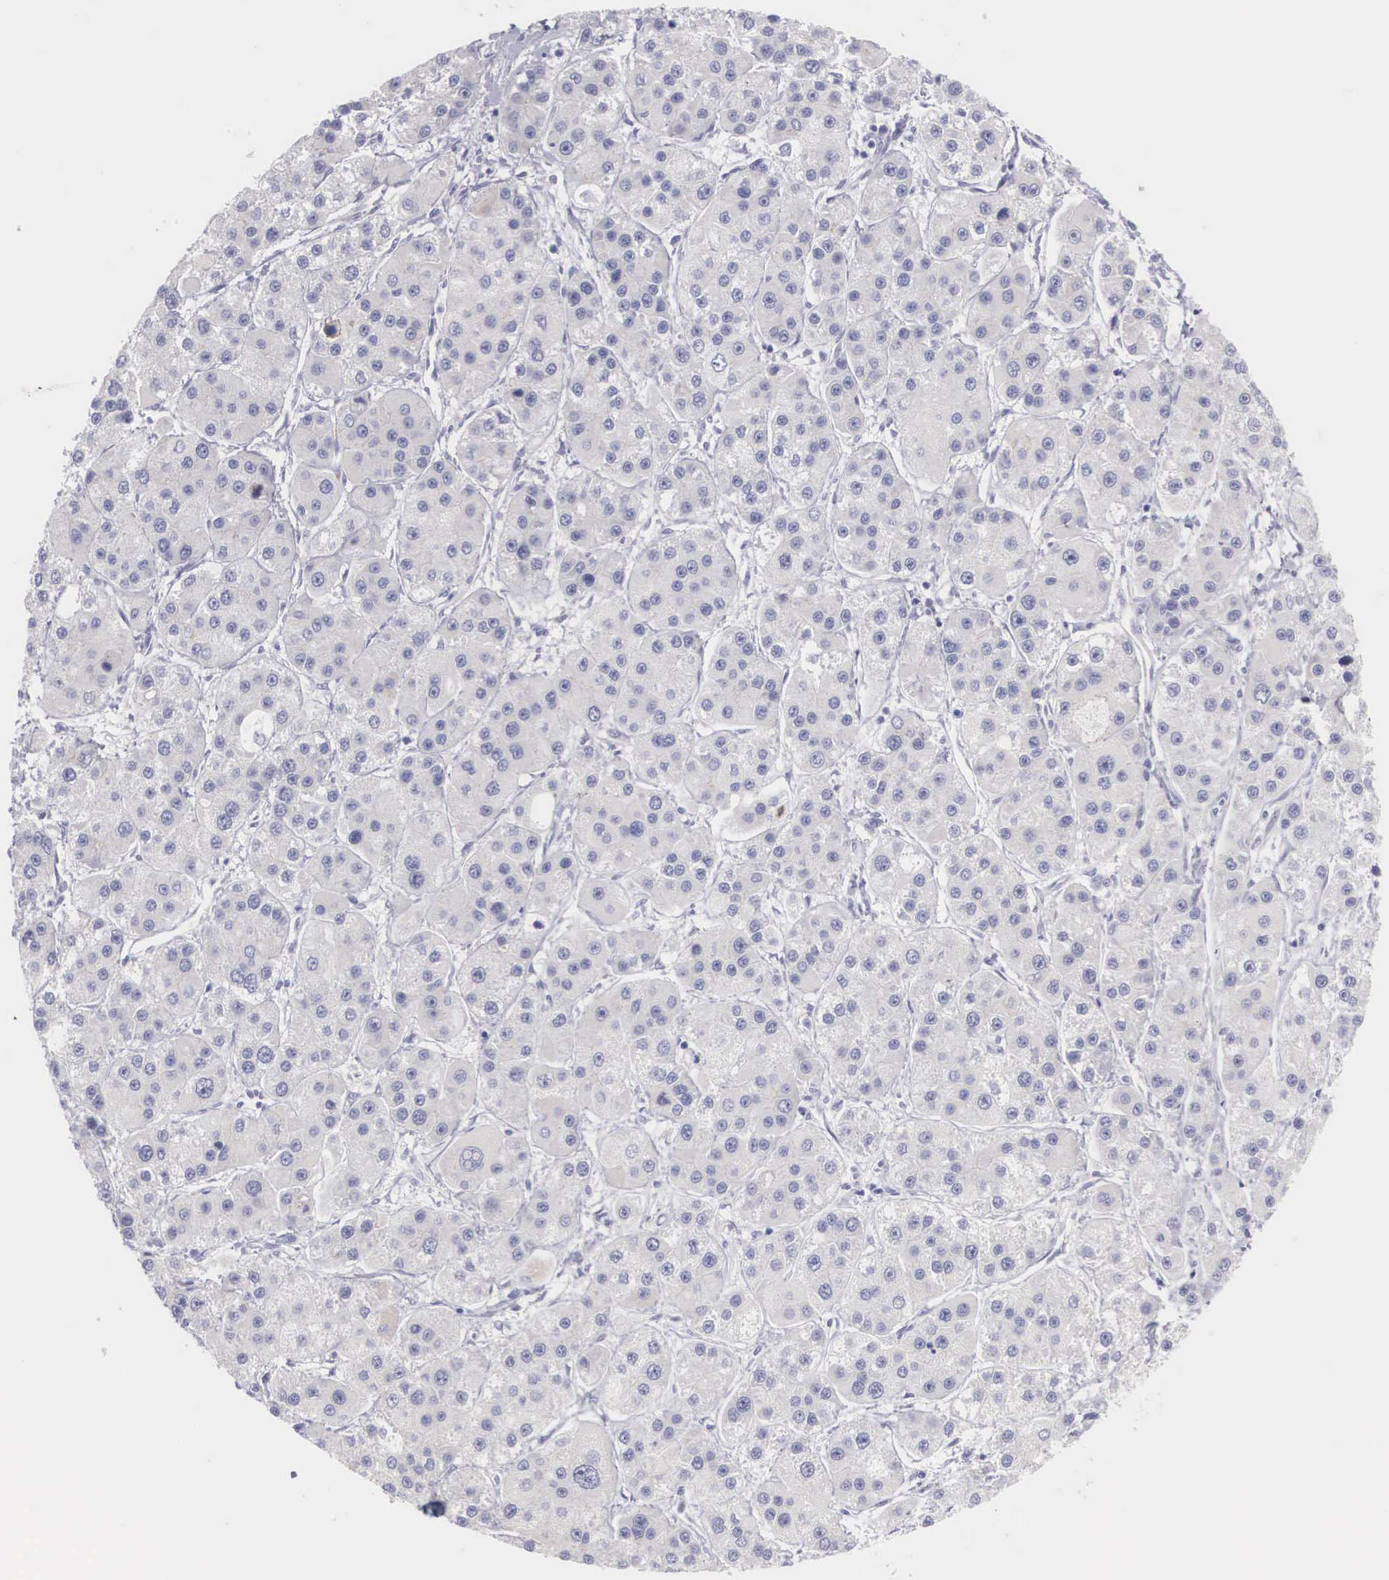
{"staining": {"intensity": "negative", "quantity": "none", "location": "none"}, "tissue": "liver cancer", "cell_type": "Tumor cells", "image_type": "cancer", "snomed": [{"axis": "morphology", "description": "Carcinoma, Hepatocellular, NOS"}, {"axis": "topography", "description": "Liver"}], "caption": "High power microscopy micrograph of an immunohistochemistry histopathology image of liver hepatocellular carcinoma, revealing no significant expression in tumor cells.", "gene": "TXLNG", "patient": {"sex": "female", "age": 85}}